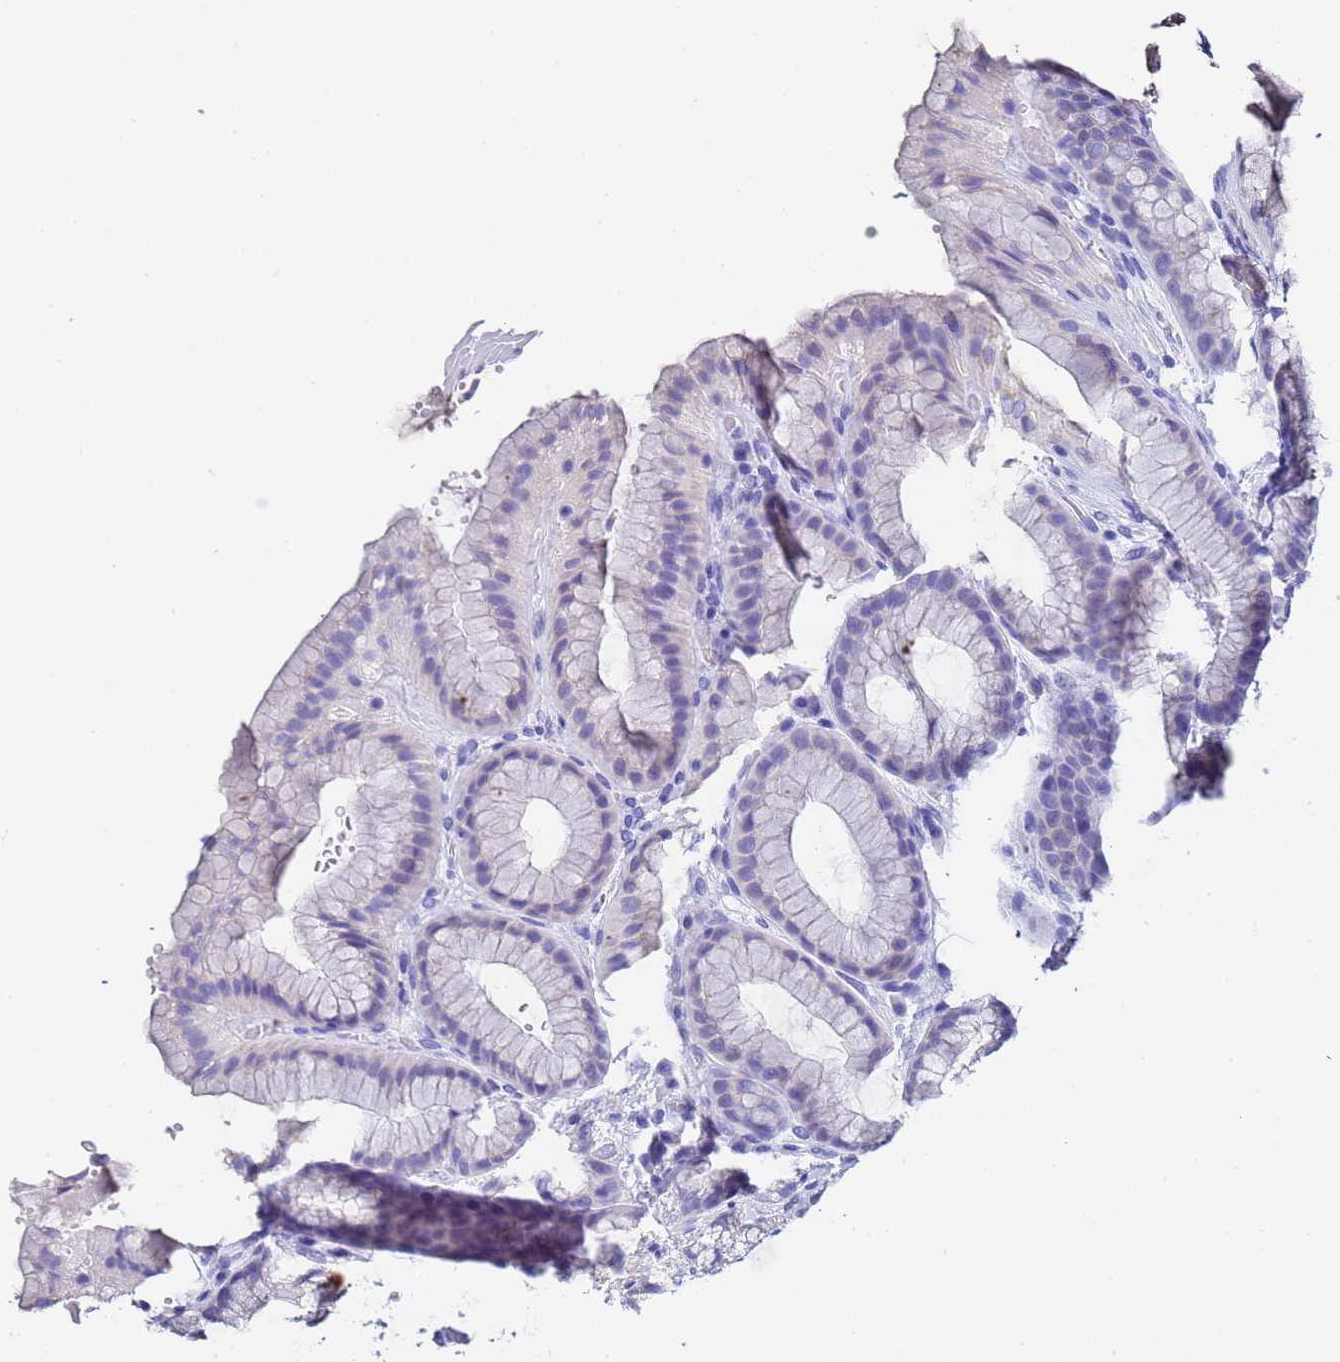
{"staining": {"intensity": "negative", "quantity": "none", "location": "none"}, "tissue": "stomach", "cell_type": "Glandular cells", "image_type": "normal", "snomed": [{"axis": "morphology", "description": "Normal tissue, NOS"}, {"axis": "morphology", "description": "Adenocarcinoma, NOS"}, {"axis": "topography", "description": "Stomach"}], "caption": "Immunohistochemical staining of normal stomach displays no significant expression in glandular cells.", "gene": "GABRA1", "patient": {"sex": "male", "age": 57}}